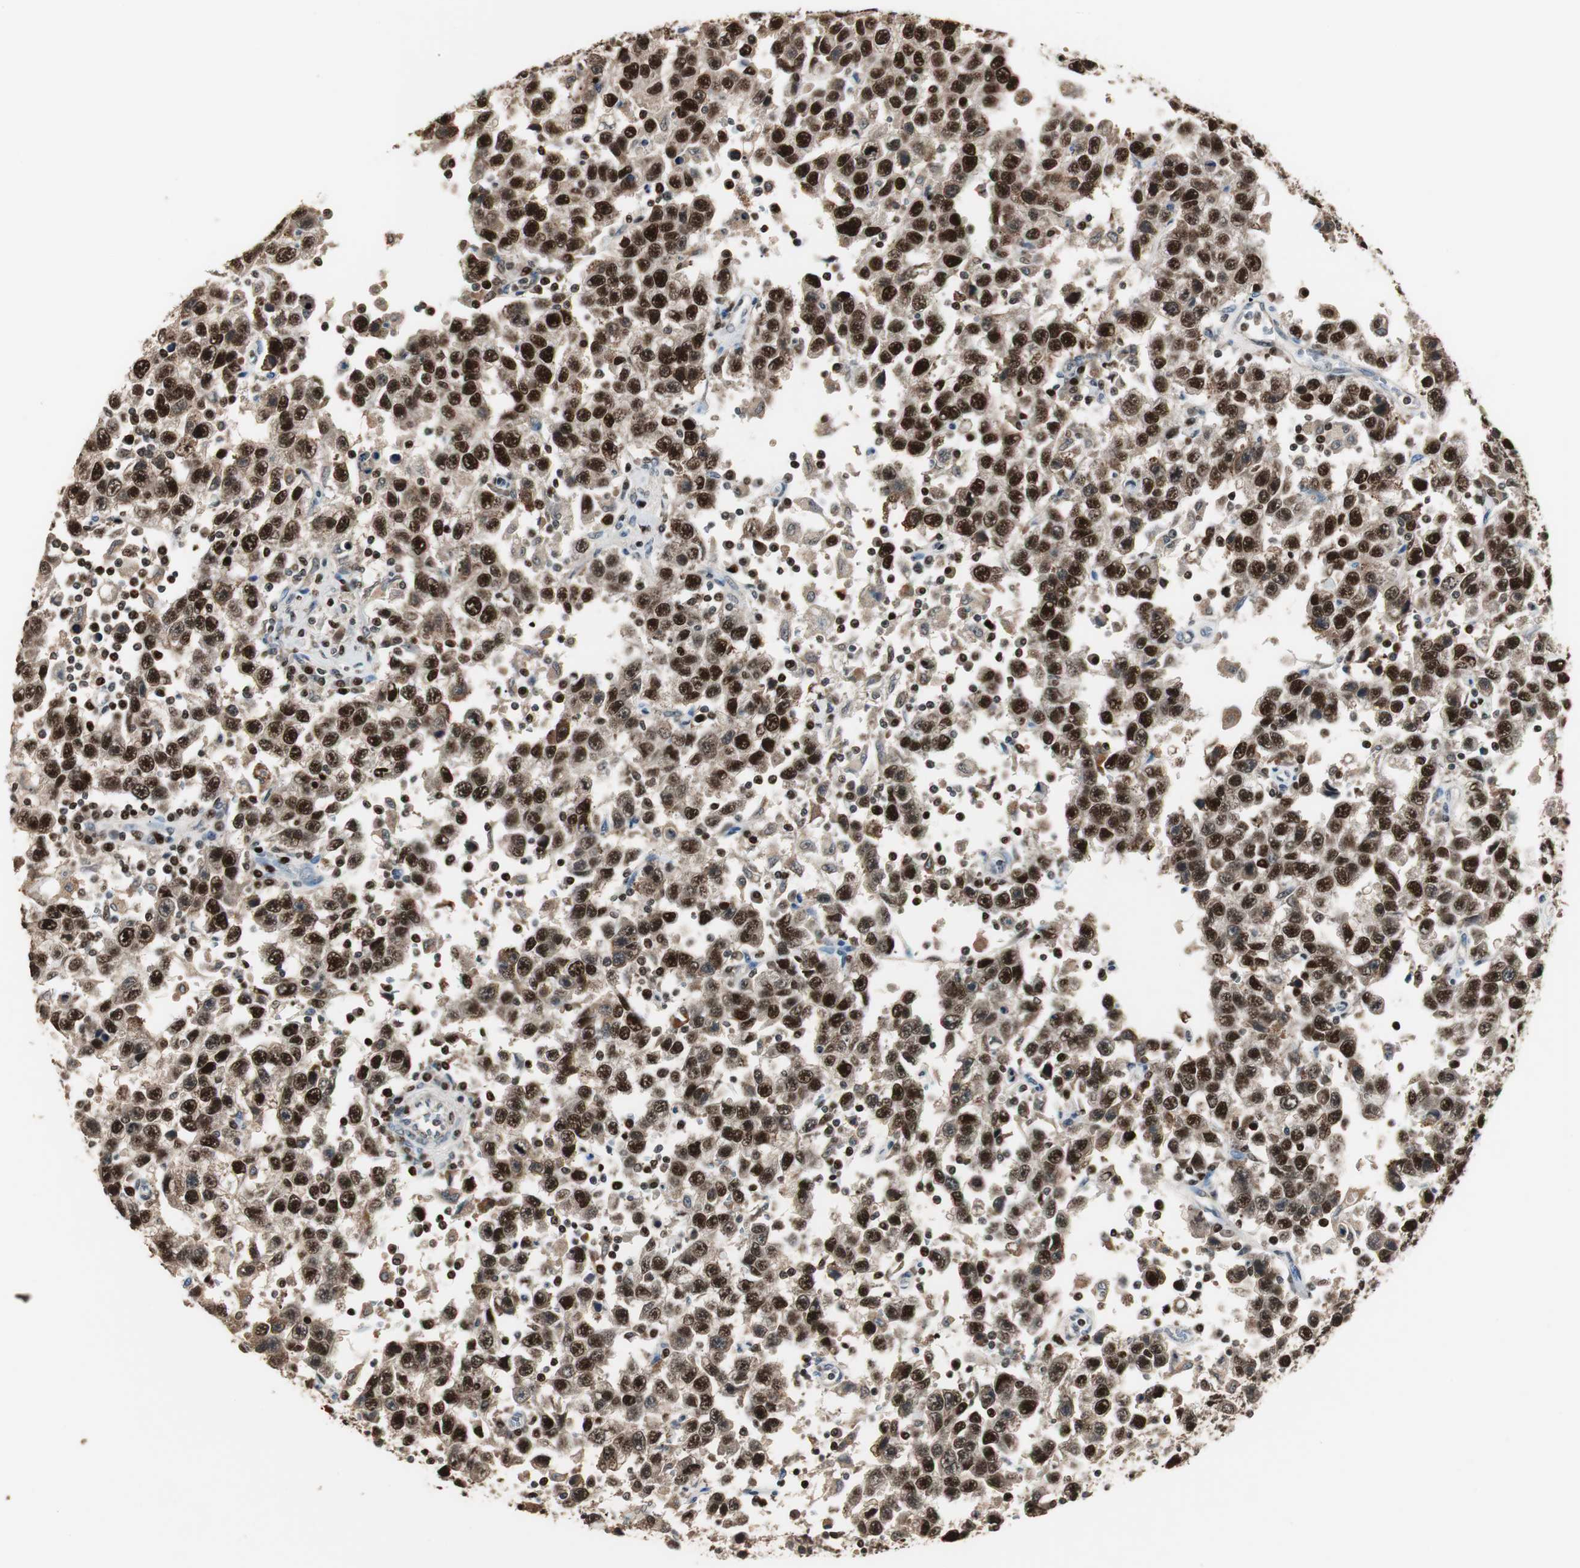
{"staining": {"intensity": "strong", "quantity": ">75%", "location": "nuclear"}, "tissue": "testis cancer", "cell_type": "Tumor cells", "image_type": "cancer", "snomed": [{"axis": "morphology", "description": "Seminoma, NOS"}, {"axis": "topography", "description": "Testis"}], "caption": "About >75% of tumor cells in human testis cancer (seminoma) display strong nuclear protein staining as visualized by brown immunohistochemical staining.", "gene": "FEN1", "patient": {"sex": "male", "age": 41}}